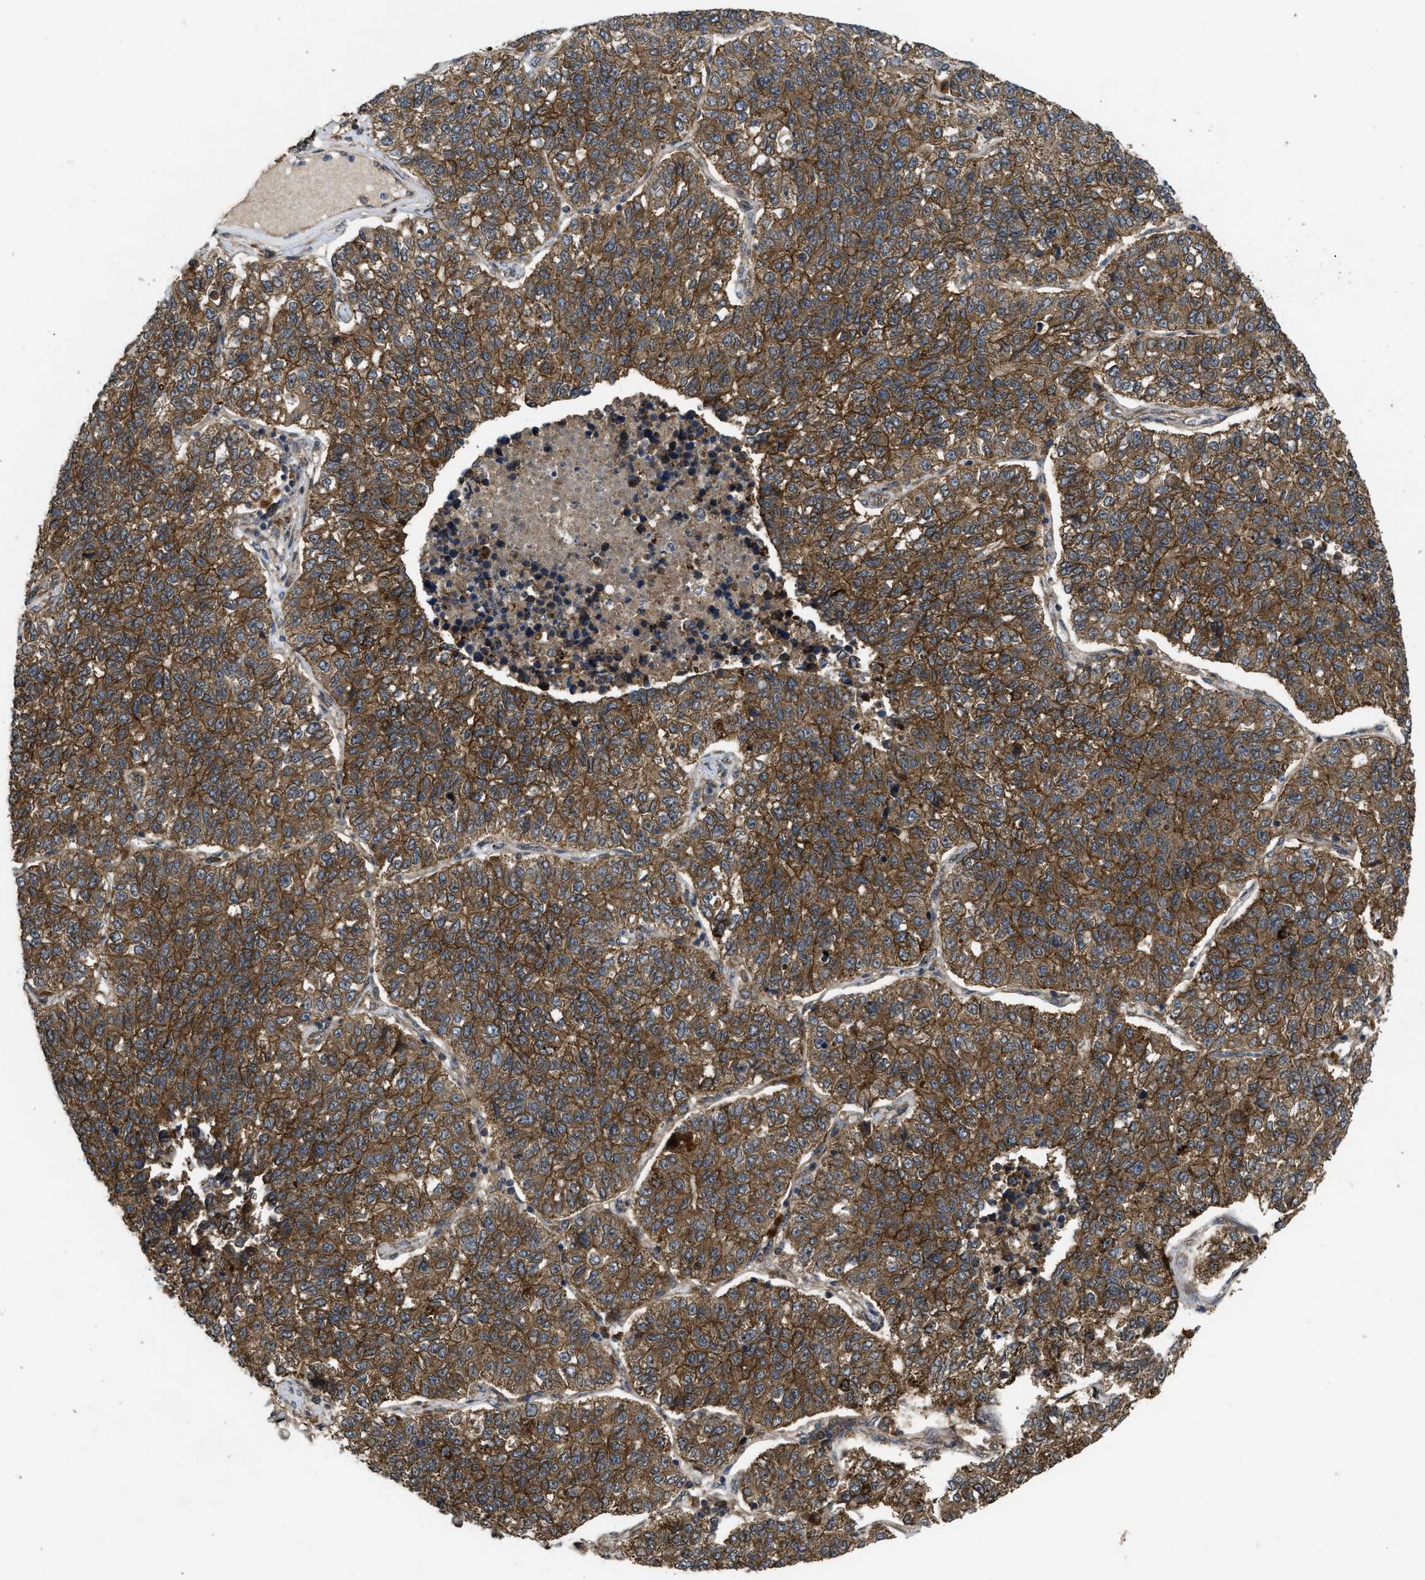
{"staining": {"intensity": "moderate", "quantity": ">75%", "location": "cytoplasmic/membranous"}, "tissue": "lung cancer", "cell_type": "Tumor cells", "image_type": "cancer", "snomed": [{"axis": "morphology", "description": "Adenocarcinoma, NOS"}, {"axis": "topography", "description": "Lung"}], "caption": "Immunohistochemistry (IHC) staining of lung adenocarcinoma, which shows medium levels of moderate cytoplasmic/membranous expression in about >75% of tumor cells indicating moderate cytoplasmic/membranous protein expression. The staining was performed using DAB (brown) for protein detection and nuclei were counterstained in hematoxylin (blue).", "gene": "FZD6", "patient": {"sex": "male", "age": 49}}